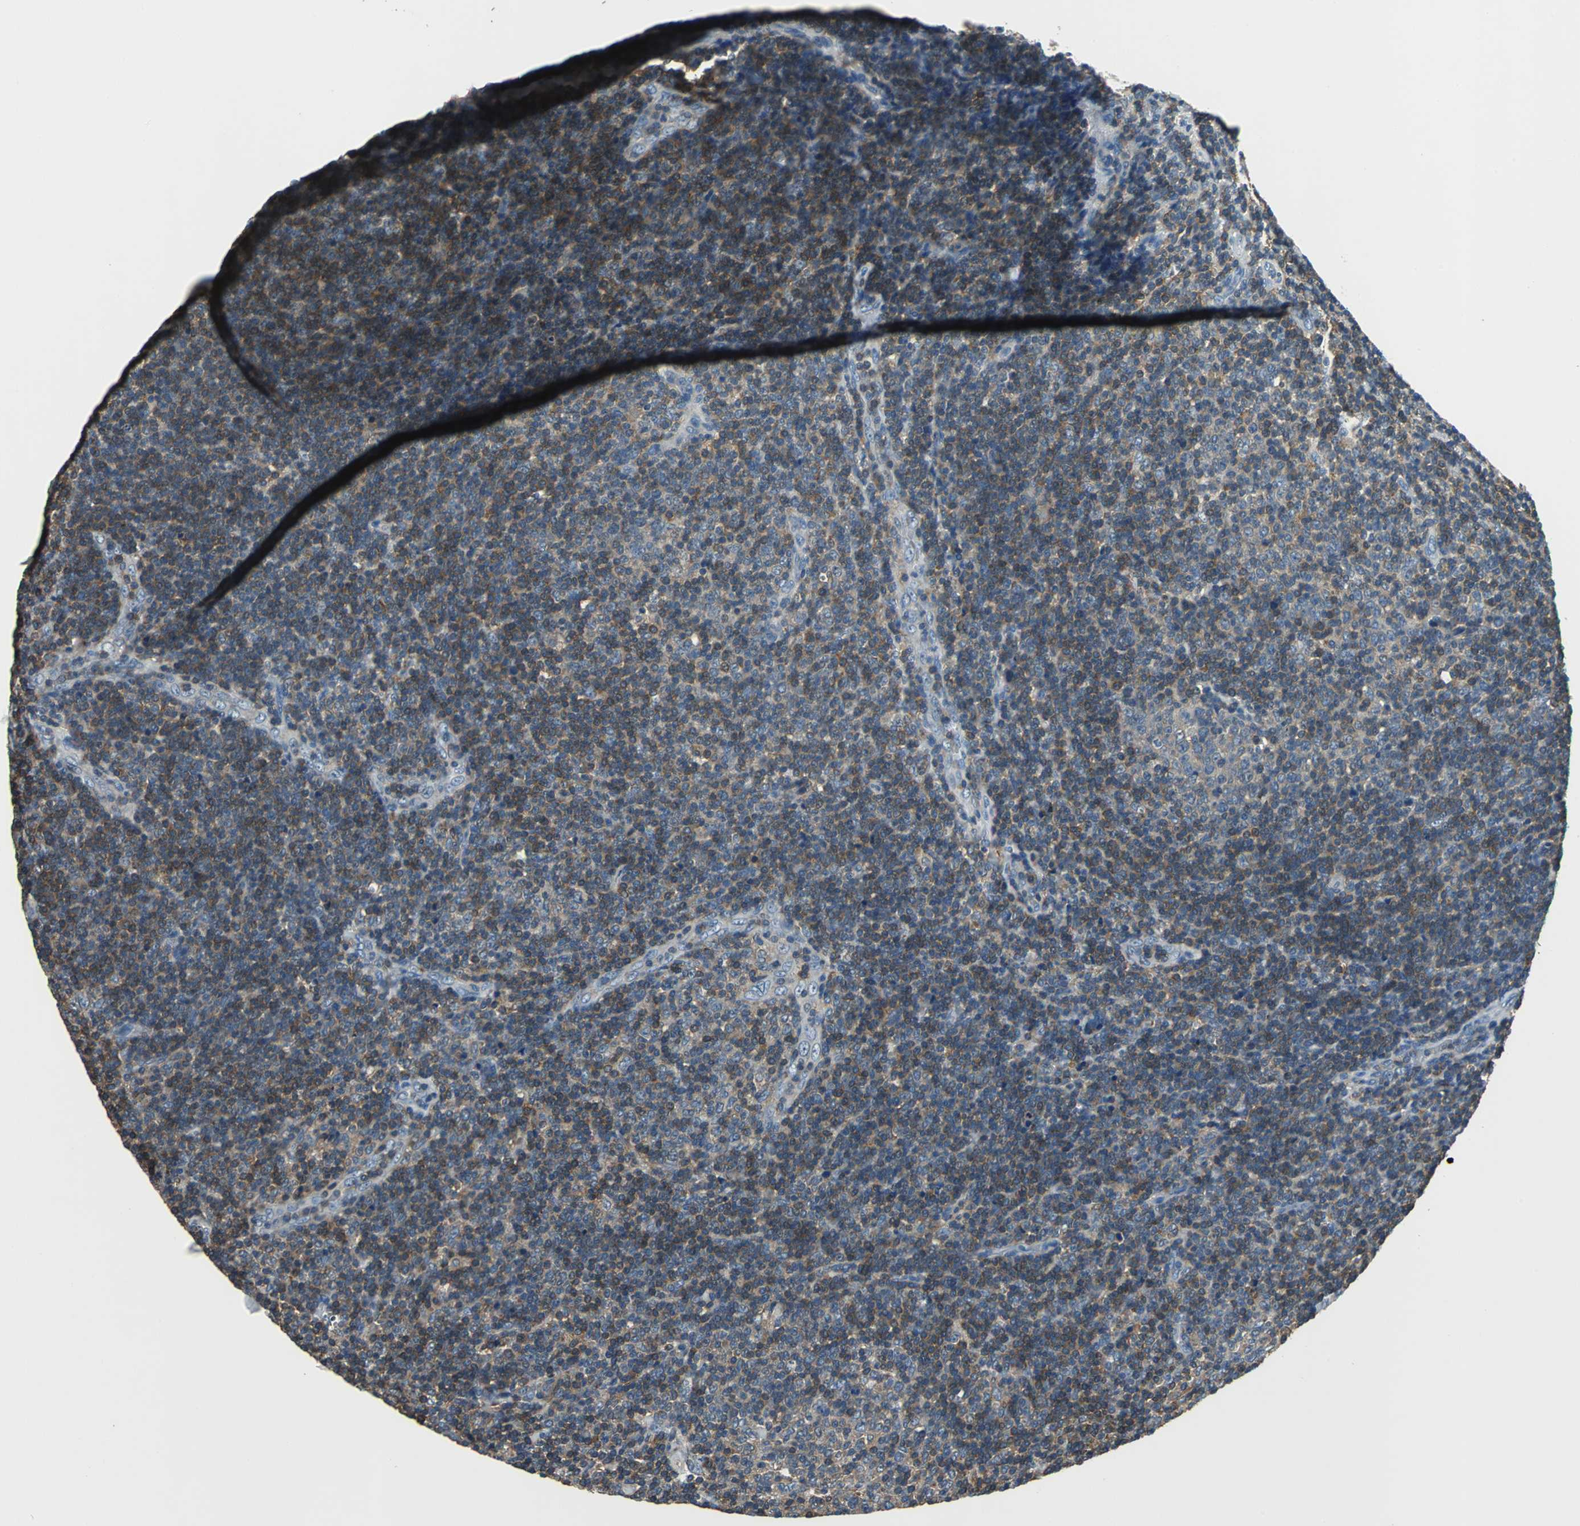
{"staining": {"intensity": "moderate", "quantity": "25%-75%", "location": "cytoplasmic/membranous"}, "tissue": "lymphoma", "cell_type": "Tumor cells", "image_type": "cancer", "snomed": [{"axis": "morphology", "description": "Malignant lymphoma, non-Hodgkin's type, Low grade"}, {"axis": "topography", "description": "Lymph node"}], "caption": "High-magnification brightfield microscopy of malignant lymphoma, non-Hodgkin's type (low-grade) stained with DAB (brown) and counterstained with hematoxylin (blue). tumor cells exhibit moderate cytoplasmic/membranous positivity is appreciated in approximately25%-75% of cells.", "gene": "PRKCA", "patient": {"sex": "male", "age": 70}}